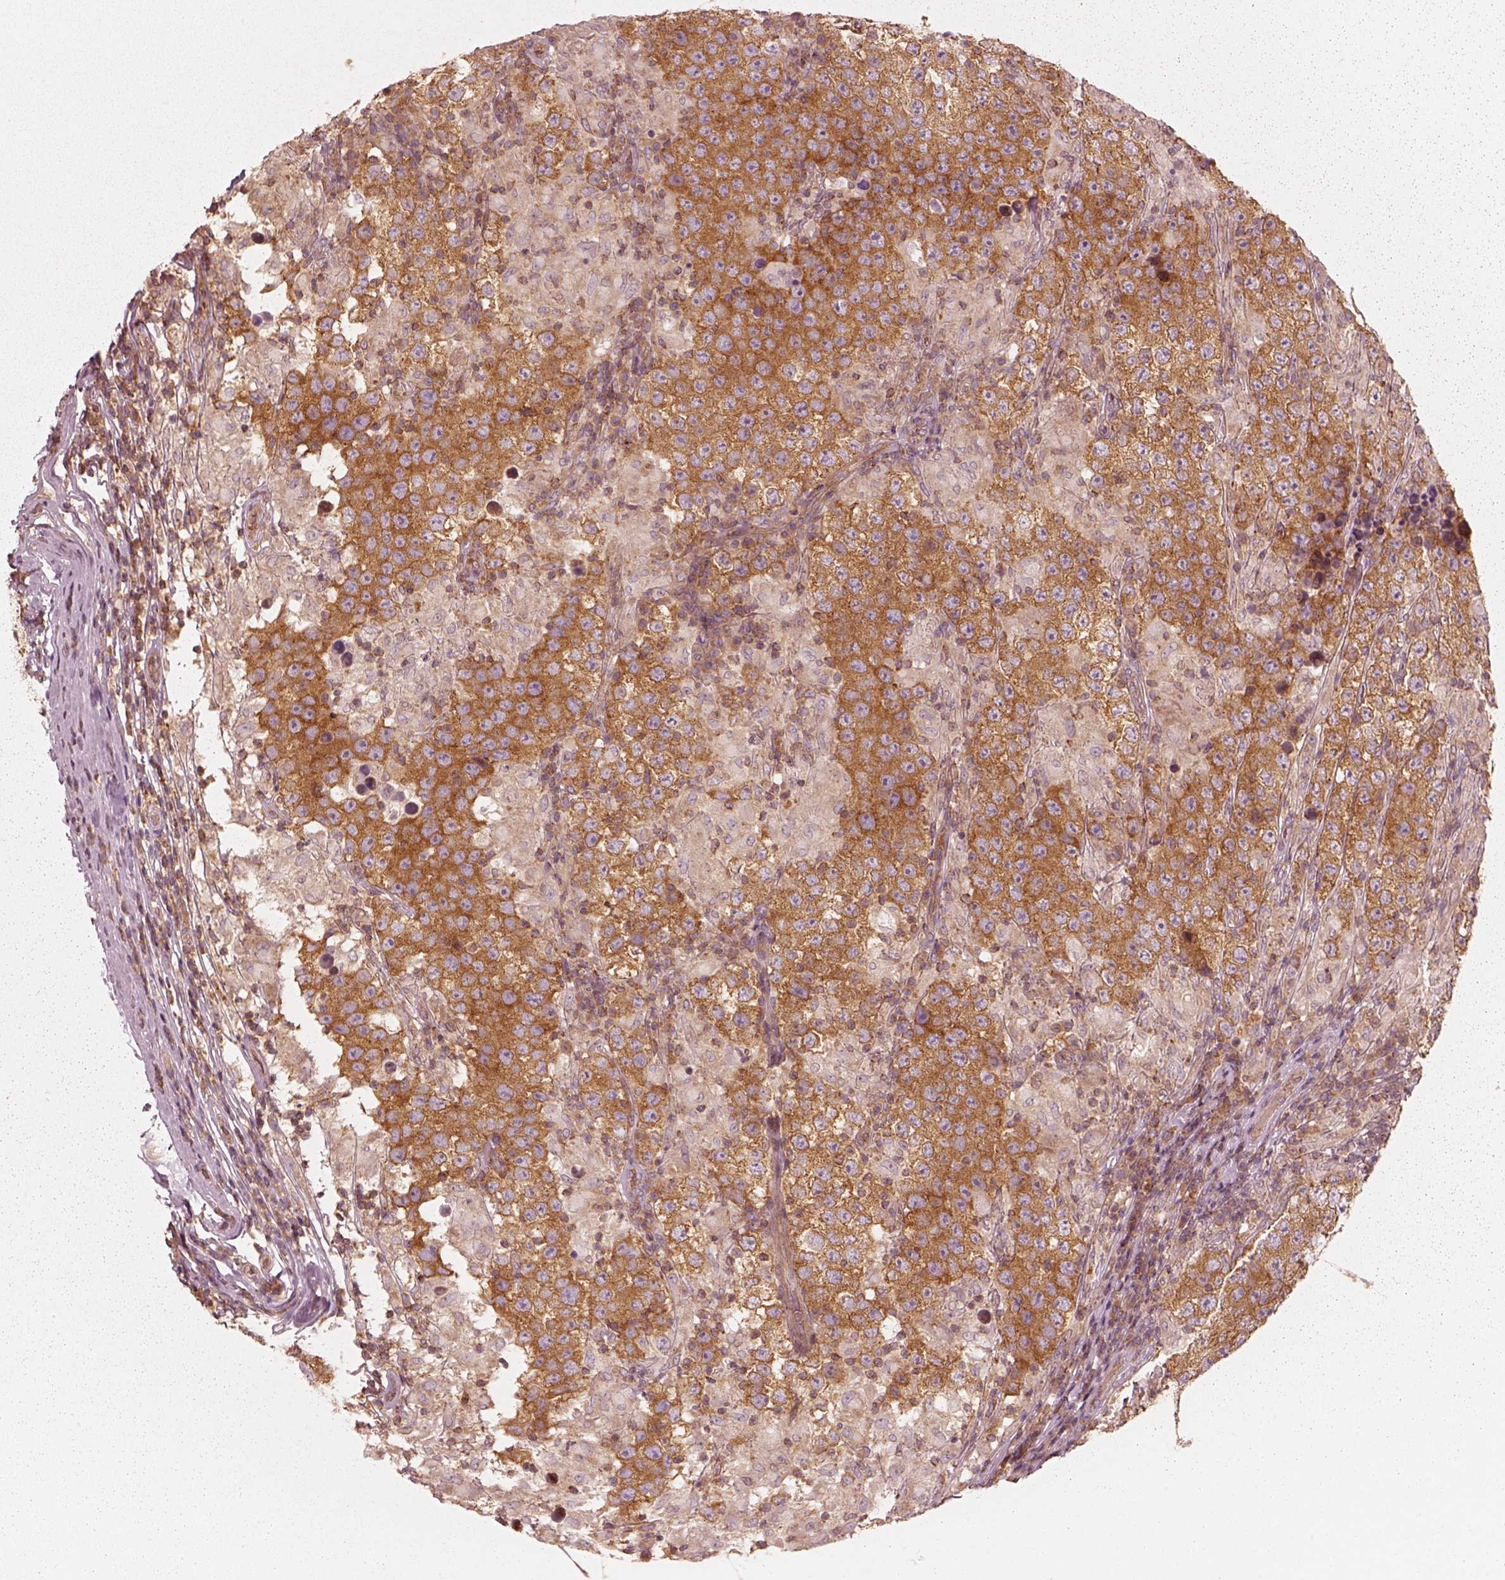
{"staining": {"intensity": "moderate", "quantity": ">75%", "location": "cytoplasmic/membranous"}, "tissue": "testis cancer", "cell_type": "Tumor cells", "image_type": "cancer", "snomed": [{"axis": "morphology", "description": "Seminoma, NOS"}, {"axis": "morphology", "description": "Carcinoma, Embryonal, NOS"}, {"axis": "topography", "description": "Testis"}], "caption": "Protein staining demonstrates moderate cytoplasmic/membranous positivity in about >75% of tumor cells in testis cancer (seminoma). The staining was performed using DAB (3,3'-diaminobenzidine), with brown indicating positive protein expression. Nuclei are stained blue with hematoxylin.", "gene": "CNOT2", "patient": {"sex": "male", "age": 41}}